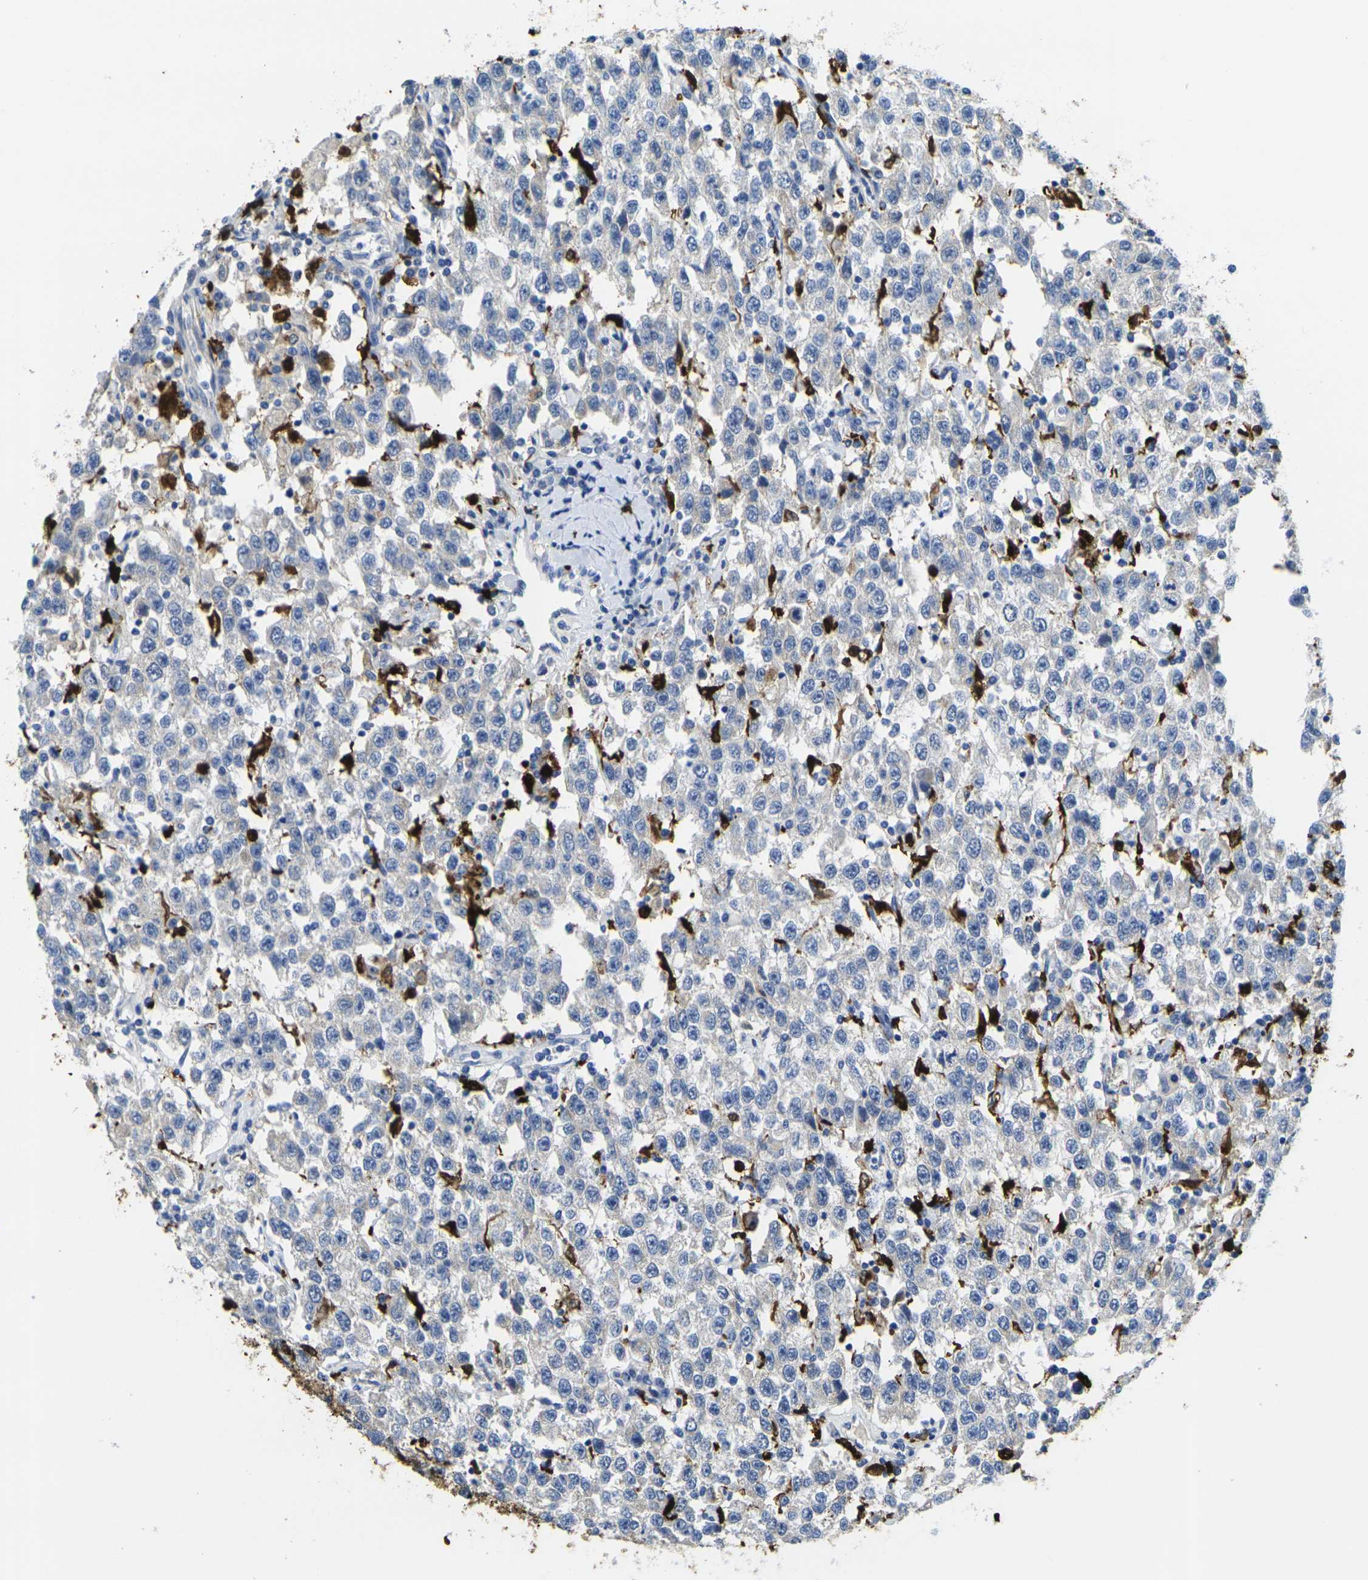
{"staining": {"intensity": "negative", "quantity": "none", "location": "none"}, "tissue": "testis cancer", "cell_type": "Tumor cells", "image_type": "cancer", "snomed": [{"axis": "morphology", "description": "Seminoma, NOS"}, {"axis": "topography", "description": "Testis"}], "caption": "Immunohistochemistry (IHC) photomicrograph of human testis cancer (seminoma) stained for a protein (brown), which exhibits no staining in tumor cells.", "gene": "S100A9", "patient": {"sex": "male", "age": 41}}